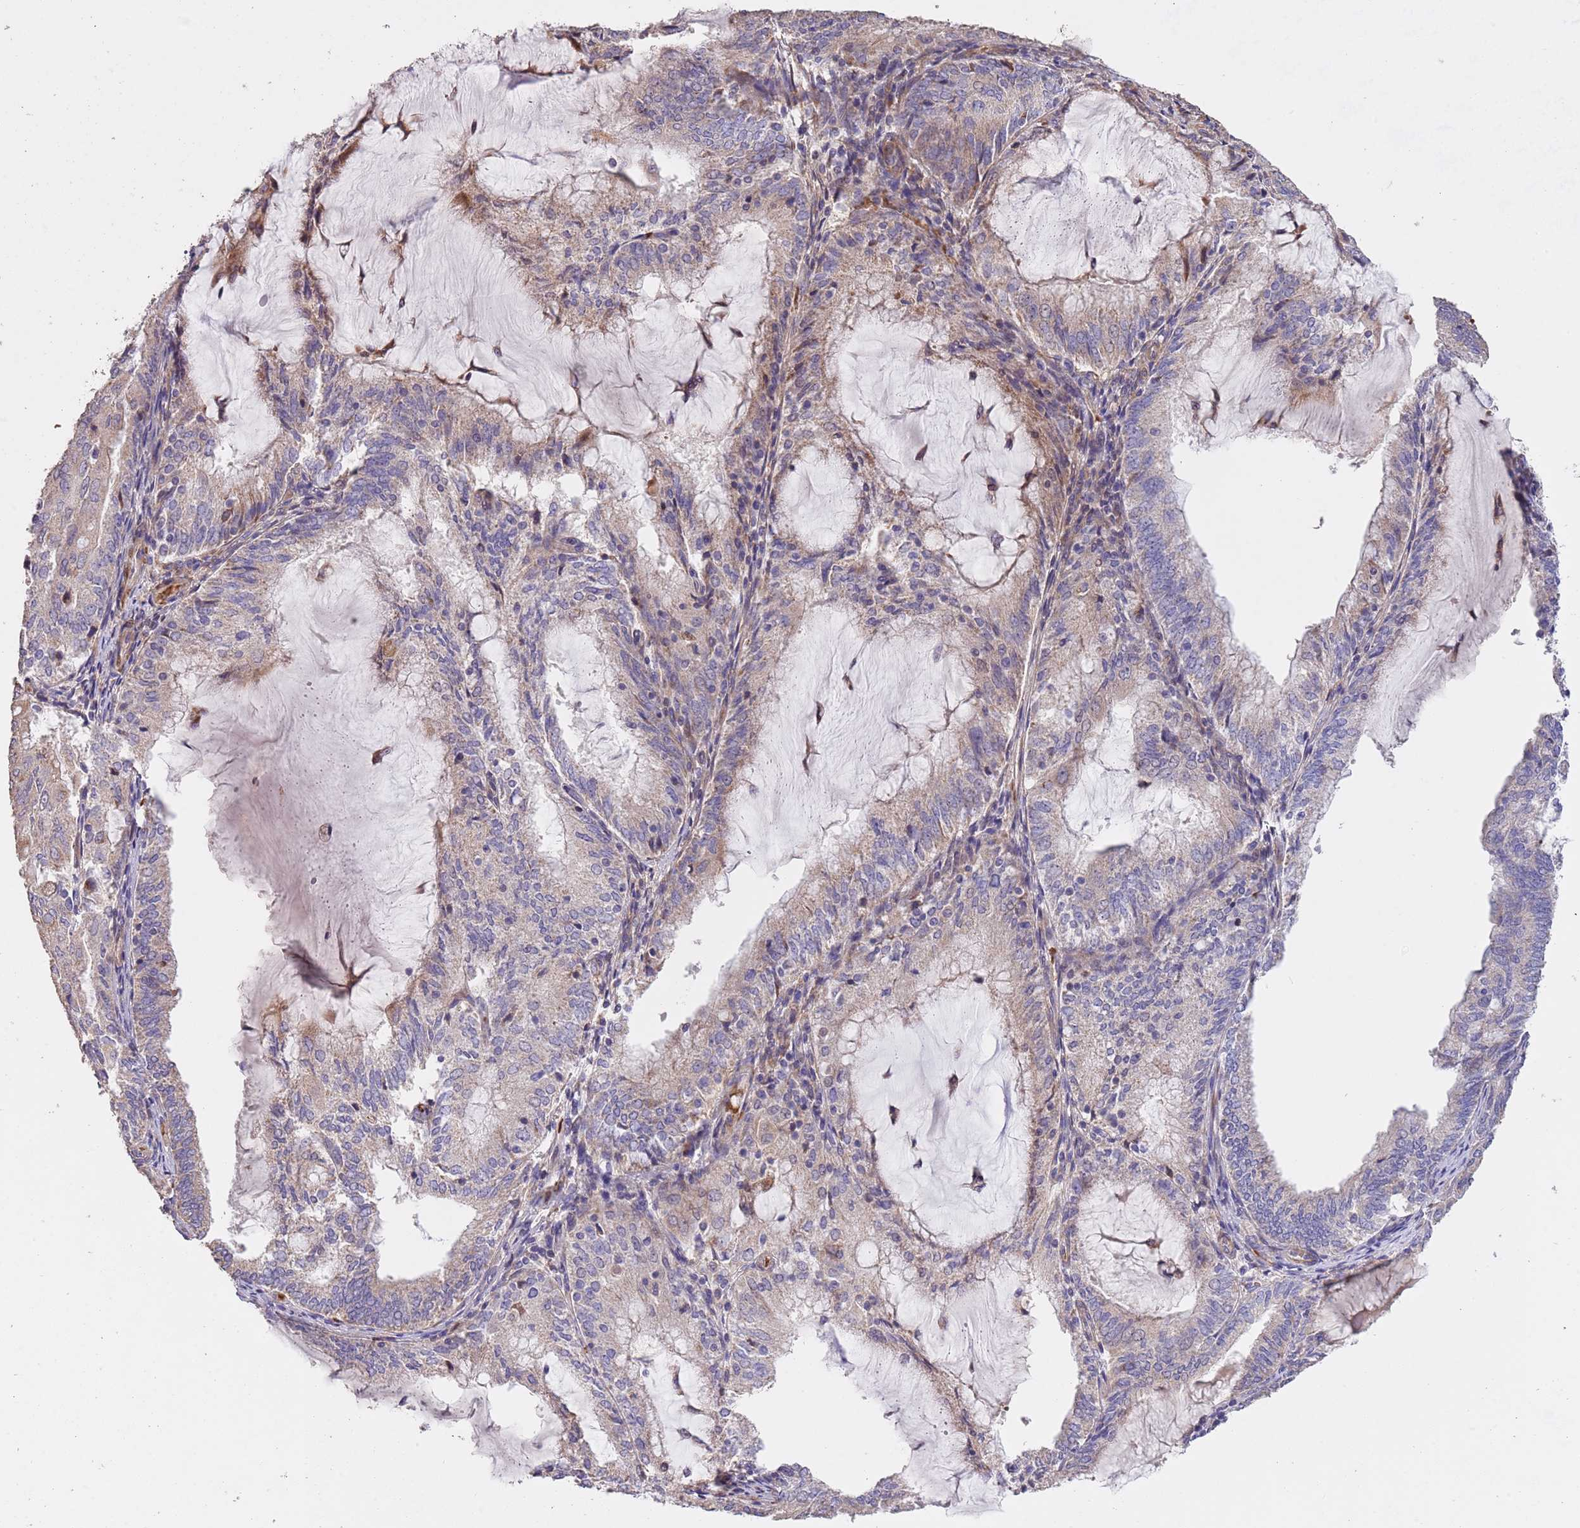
{"staining": {"intensity": "weak", "quantity": "<25%", "location": "cytoplasmic/membranous"}, "tissue": "endometrial cancer", "cell_type": "Tumor cells", "image_type": "cancer", "snomed": [{"axis": "morphology", "description": "Adenocarcinoma, NOS"}, {"axis": "topography", "description": "Endometrium"}], "caption": "The micrograph demonstrates no staining of tumor cells in endometrial cancer (adenocarcinoma).", "gene": "PIGA", "patient": {"sex": "female", "age": 81}}